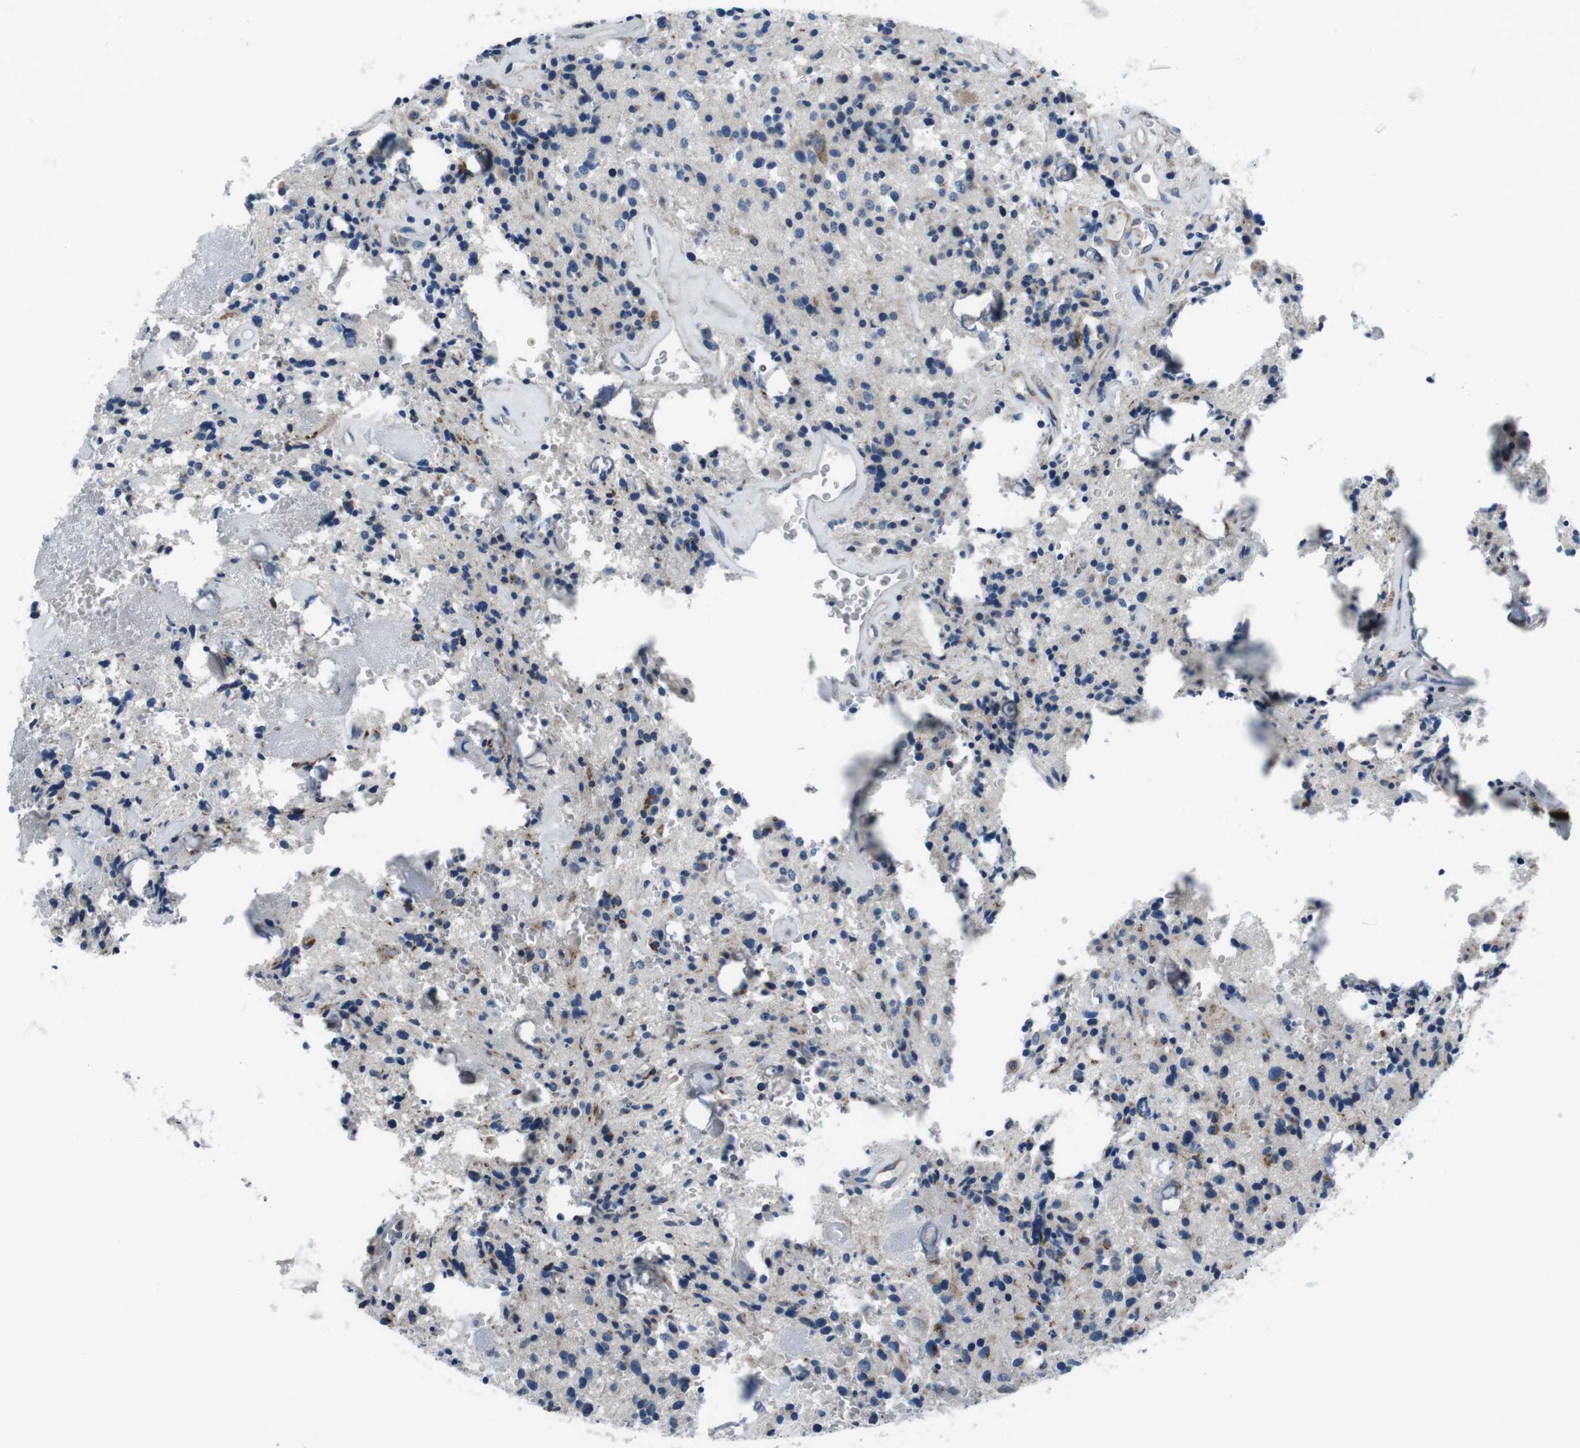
{"staining": {"intensity": "moderate", "quantity": "<25%", "location": "cytoplasmic/membranous"}, "tissue": "glioma", "cell_type": "Tumor cells", "image_type": "cancer", "snomed": [{"axis": "morphology", "description": "Glioma, malignant, Low grade"}, {"axis": "topography", "description": "Brain"}], "caption": "The image displays immunohistochemical staining of low-grade glioma (malignant). There is moderate cytoplasmic/membranous positivity is identified in approximately <25% of tumor cells.", "gene": "NUCB2", "patient": {"sex": "male", "age": 58}}